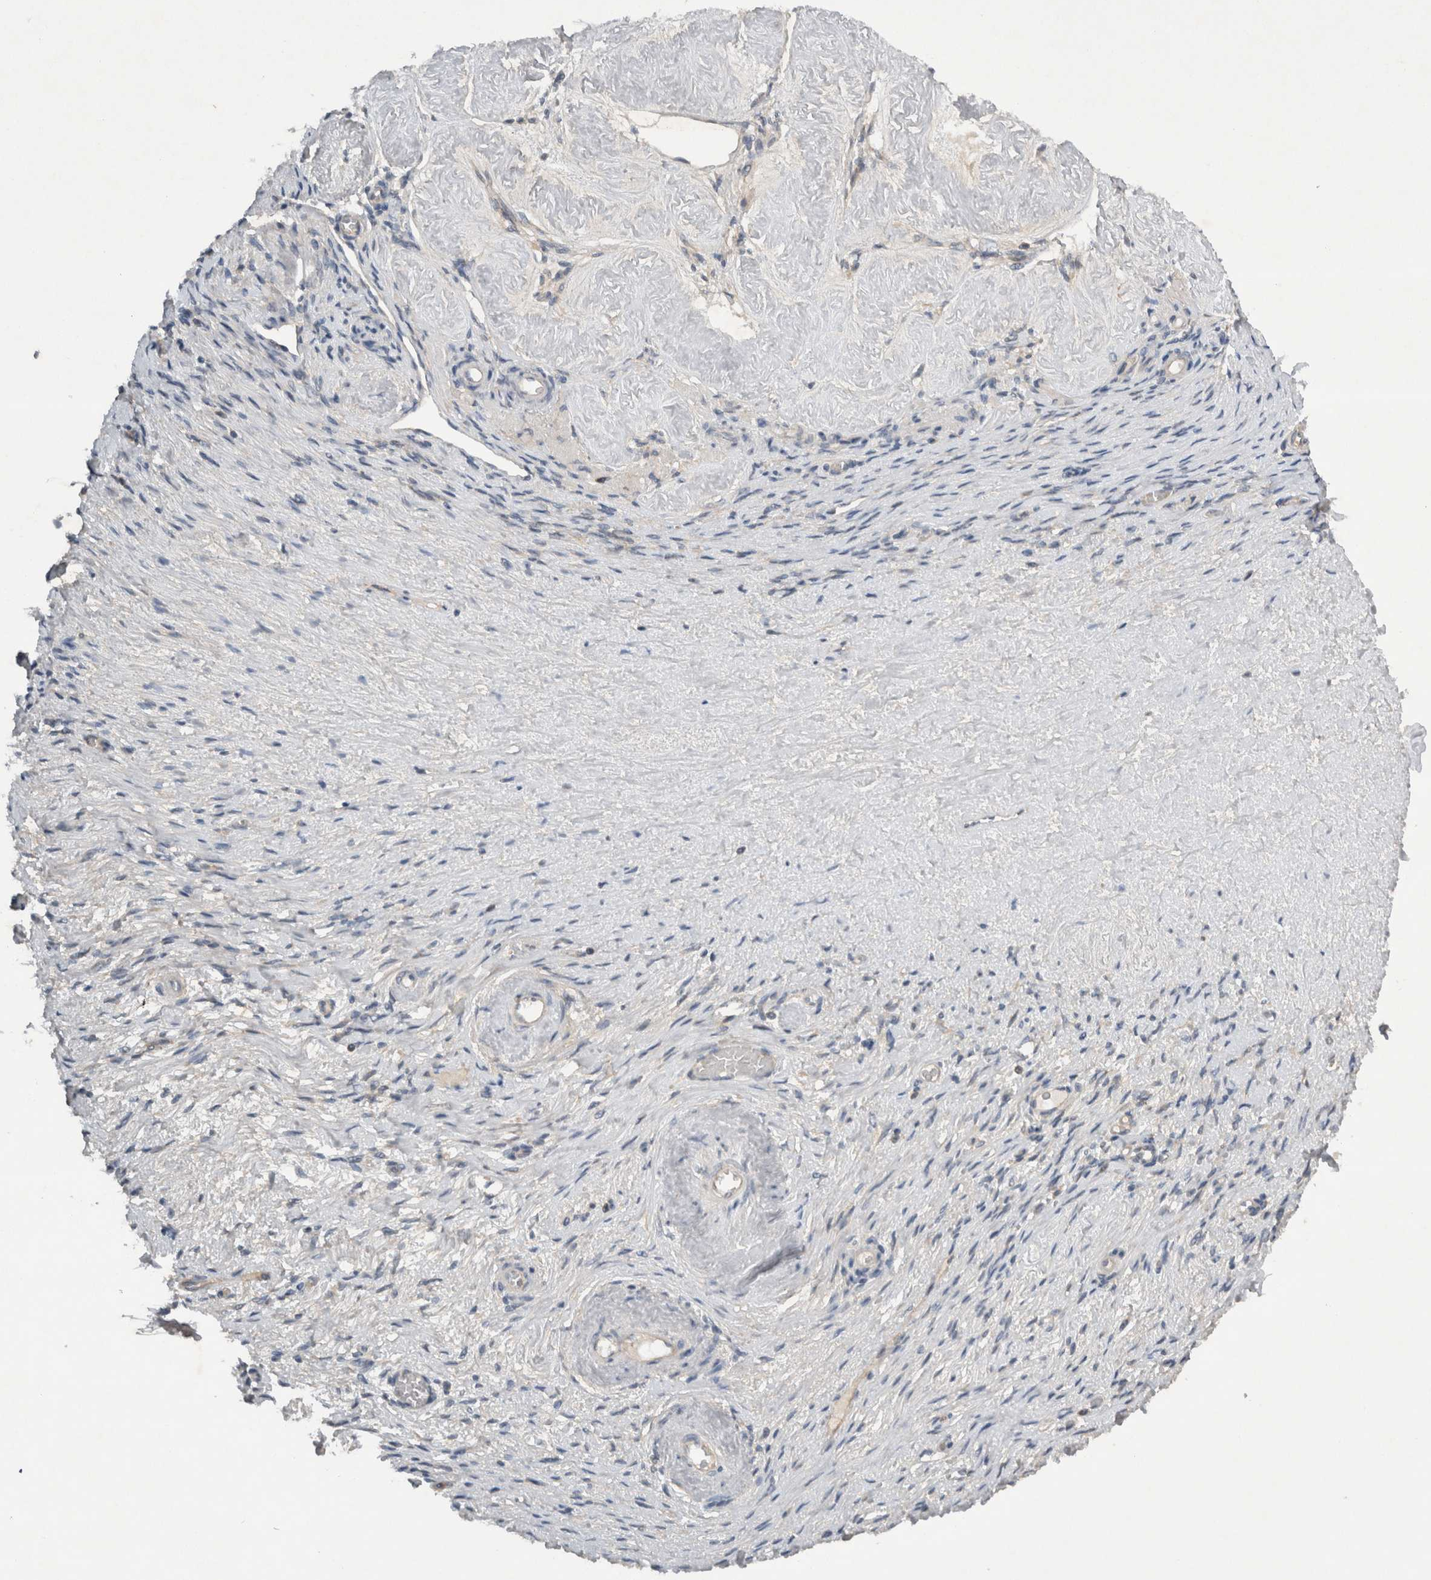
{"staining": {"intensity": "negative", "quantity": "none", "location": "none"}, "tissue": "adipose tissue", "cell_type": "Adipocytes", "image_type": "normal", "snomed": [{"axis": "morphology", "description": "Normal tissue, NOS"}, {"axis": "topography", "description": "Vascular tissue"}, {"axis": "topography", "description": "Fallopian tube"}, {"axis": "topography", "description": "Ovary"}], "caption": "This photomicrograph is of unremarkable adipose tissue stained with immunohistochemistry (IHC) to label a protein in brown with the nuclei are counter-stained blue. There is no expression in adipocytes.", "gene": "SCARA5", "patient": {"sex": "female", "age": 67}}